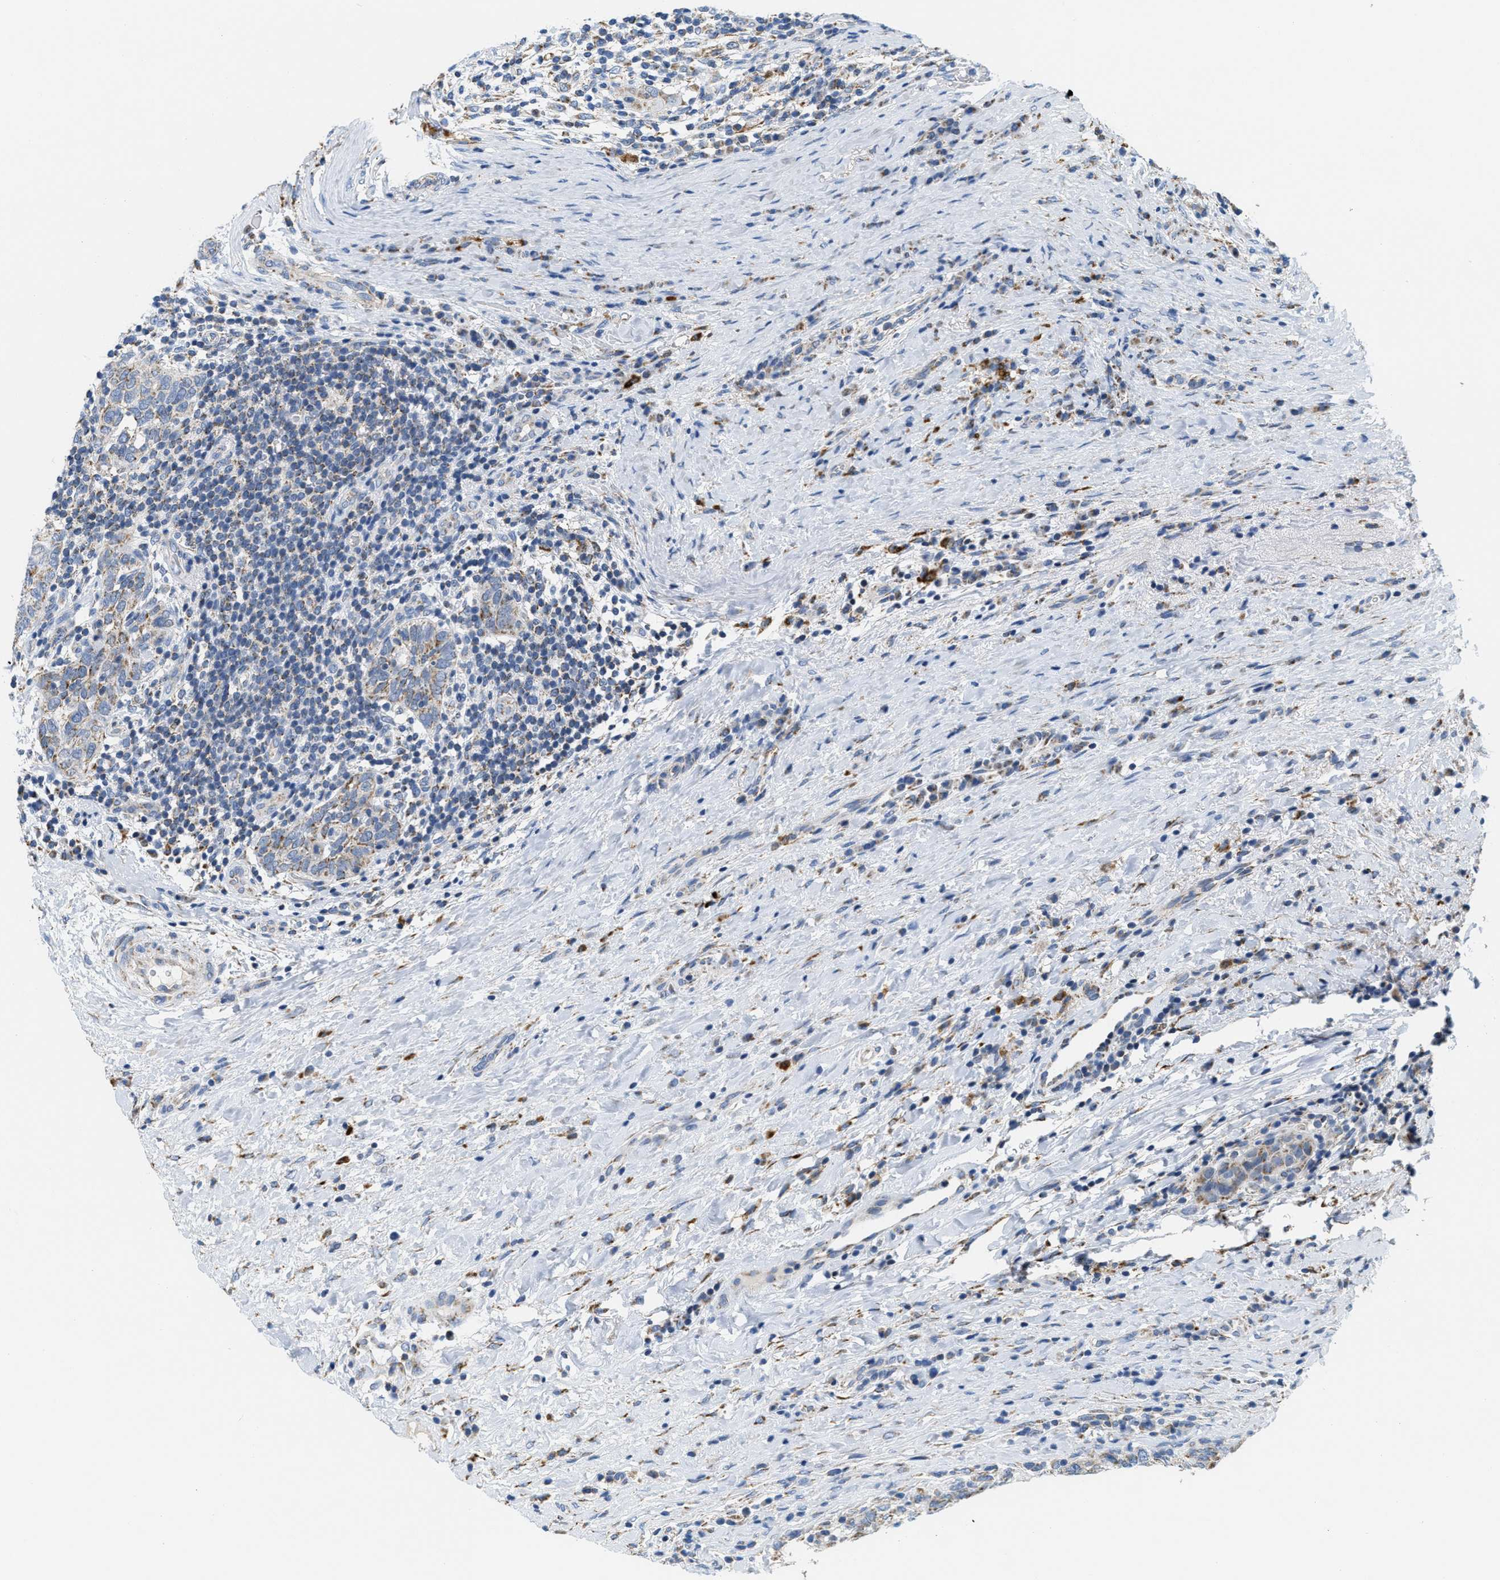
{"staining": {"intensity": "moderate", "quantity": "25%-75%", "location": "cytoplasmic/membranous"}, "tissue": "breast cancer", "cell_type": "Tumor cells", "image_type": "cancer", "snomed": [{"axis": "morphology", "description": "Duct carcinoma"}, {"axis": "topography", "description": "Breast"}], "caption": "The photomicrograph displays immunohistochemical staining of breast invasive ductal carcinoma. There is moderate cytoplasmic/membranous positivity is seen in about 25%-75% of tumor cells.", "gene": "KCNJ5", "patient": {"sex": "female", "age": 37}}